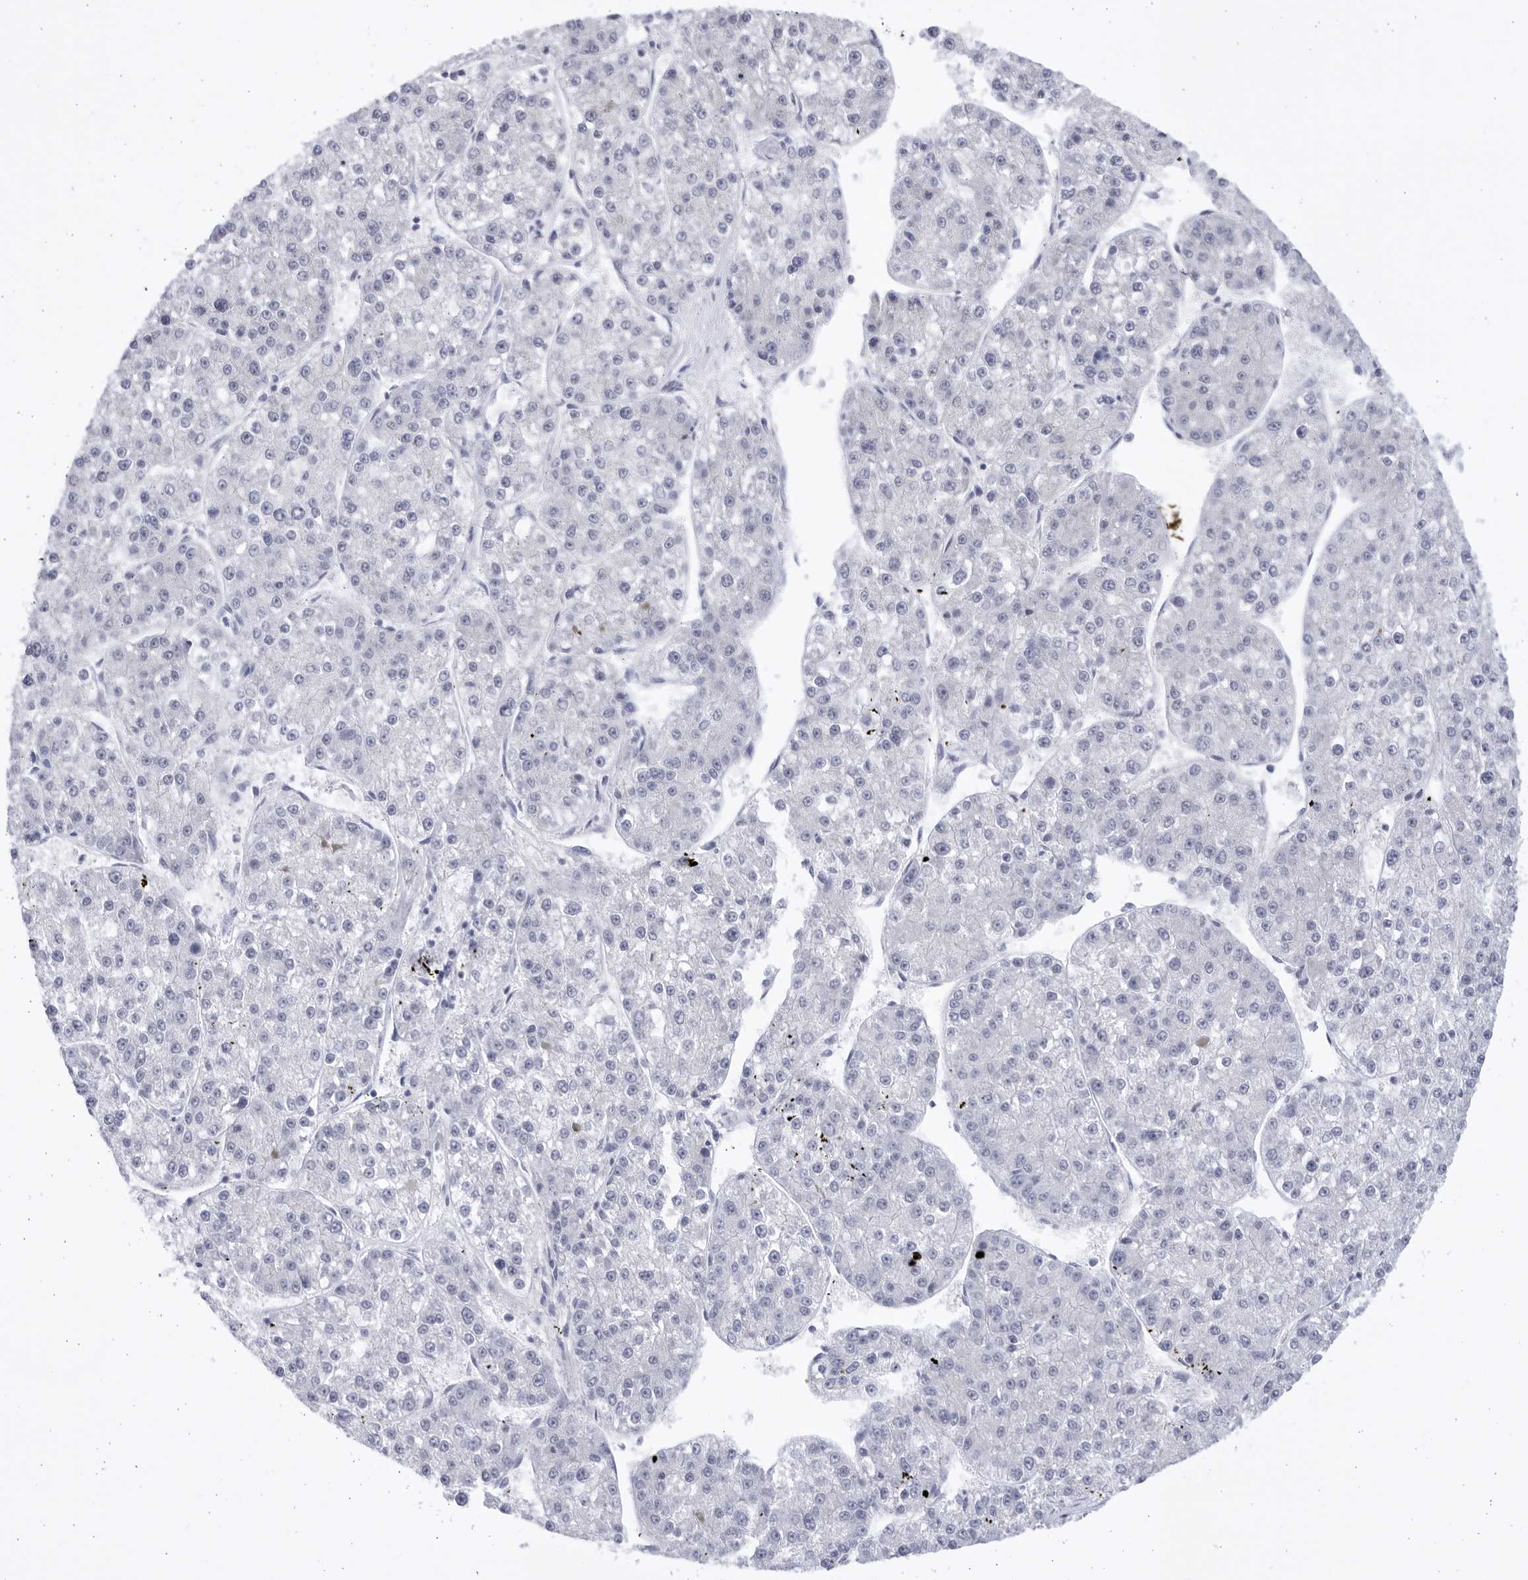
{"staining": {"intensity": "negative", "quantity": "none", "location": "none"}, "tissue": "liver cancer", "cell_type": "Tumor cells", "image_type": "cancer", "snomed": [{"axis": "morphology", "description": "Carcinoma, Hepatocellular, NOS"}, {"axis": "topography", "description": "Liver"}], "caption": "IHC of liver hepatocellular carcinoma displays no positivity in tumor cells.", "gene": "CCDC181", "patient": {"sex": "female", "age": 73}}